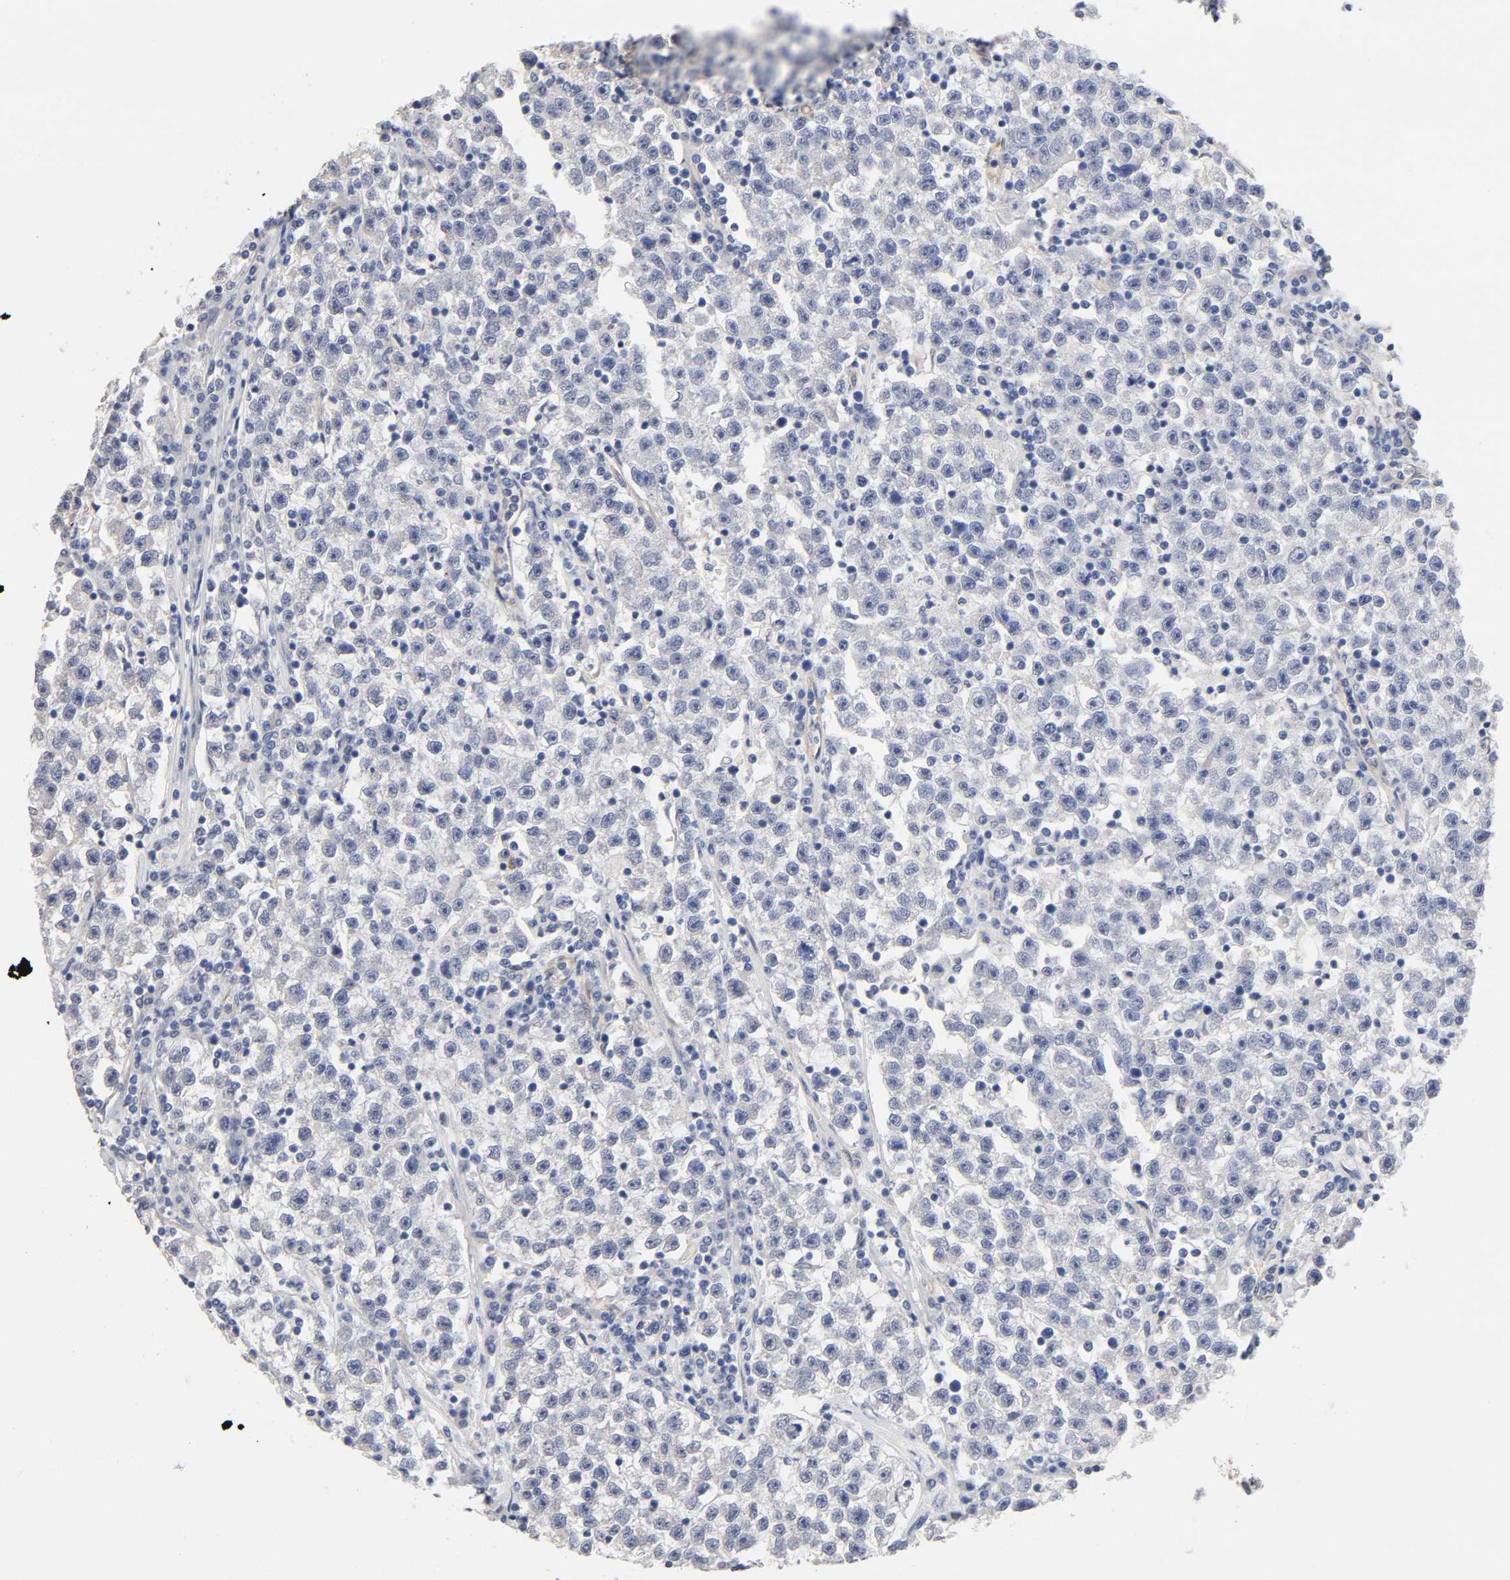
{"staining": {"intensity": "negative", "quantity": "none", "location": "none"}, "tissue": "testis cancer", "cell_type": "Tumor cells", "image_type": "cancer", "snomed": [{"axis": "morphology", "description": "Seminoma, NOS"}, {"axis": "topography", "description": "Testis"}], "caption": "The image shows no staining of tumor cells in testis cancer (seminoma). (DAB IHC, high magnification).", "gene": "RAB13", "patient": {"sex": "male", "age": 22}}